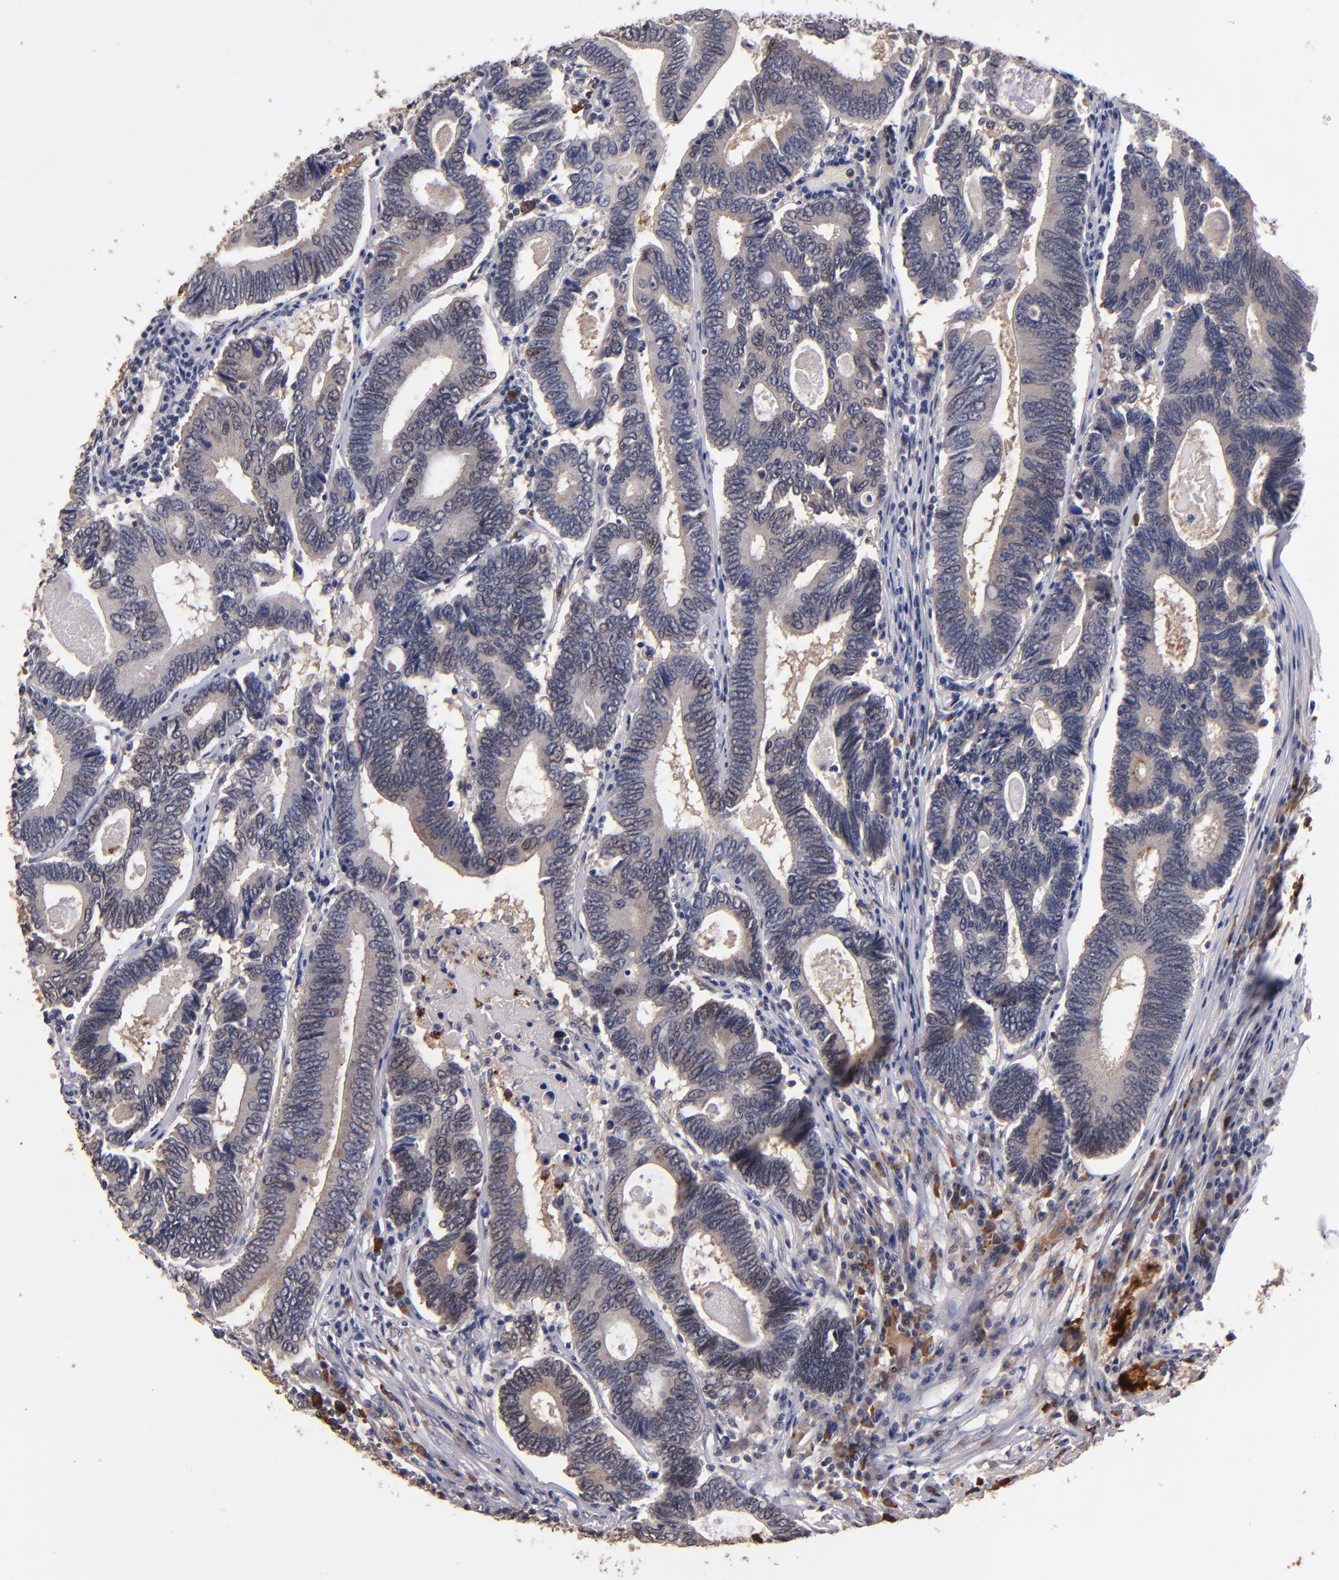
{"staining": {"intensity": "weak", "quantity": "<25%", "location": "cytoplasmic/membranous"}, "tissue": "colorectal cancer", "cell_type": "Tumor cells", "image_type": "cancer", "snomed": [{"axis": "morphology", "description": "Adenocarcinoma, NOS"}, {"axis": "topography", "description": "Colon"}], "caption": "There is no significant expression in tumor cells of colorectal cancer. (DAB immunohistochemistry, high magnification).", "gene": "TTLL12", "patient": {"sex": "female", "age": 78}}